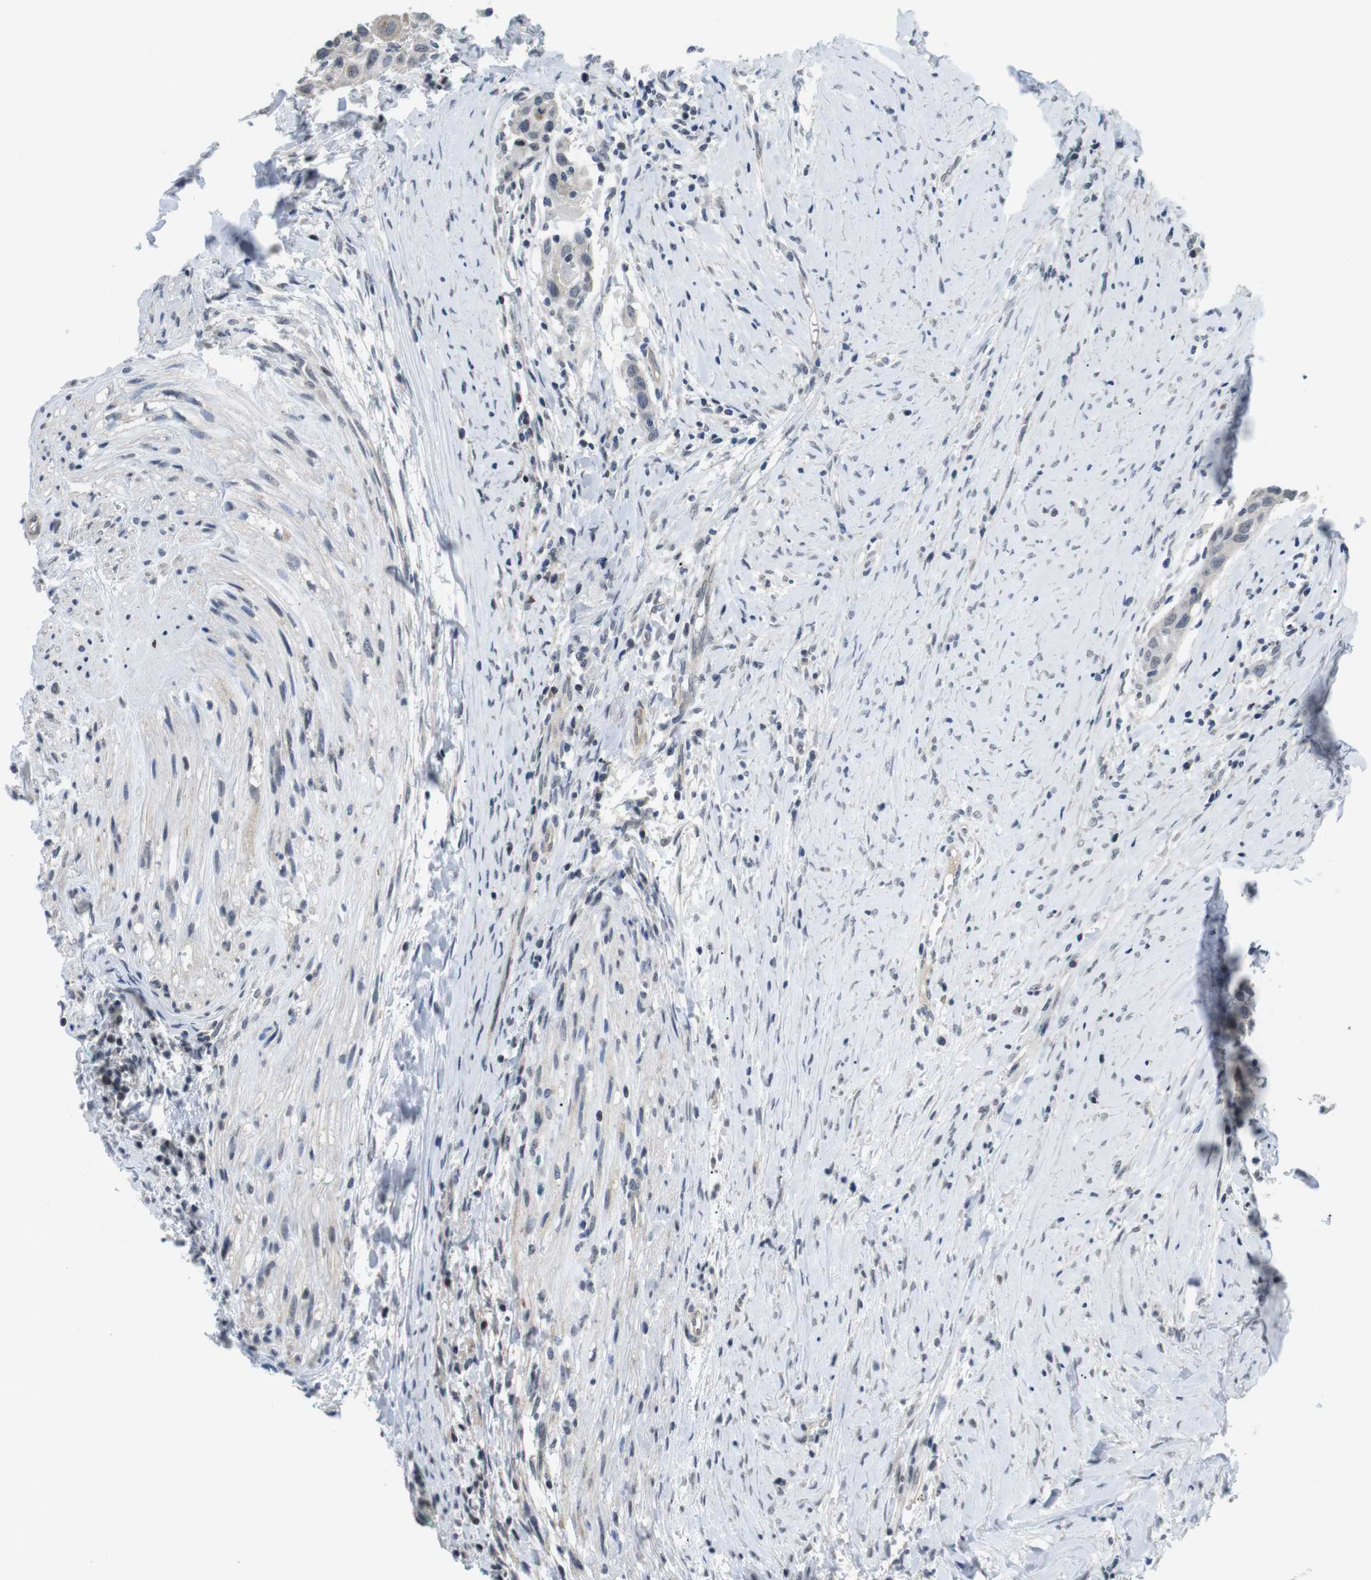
{"staining": {"intensity": "negative", "quantity": "none", "location": "none"}, "tissue": "head and neck cancer", "cell_type": "Tumor cells", "image_type": "cancer", "snomed": [{"axis": "morphology", "description": "Squamous cell carcinoma, NOS"}, {"axis": "topography", "description": "Oral tissue"}, {"axis": "topography", "description": "Head-Neck"}], "caption": "IHC micrograph of neoplastic tissue: human head and neck cancer stained with DAB (3,3'-diaminobenzidine) shows no significant protein staining in tumor cells.", "gene": "NECTIN1", "patient": {"sex": "female", "age": 50}}